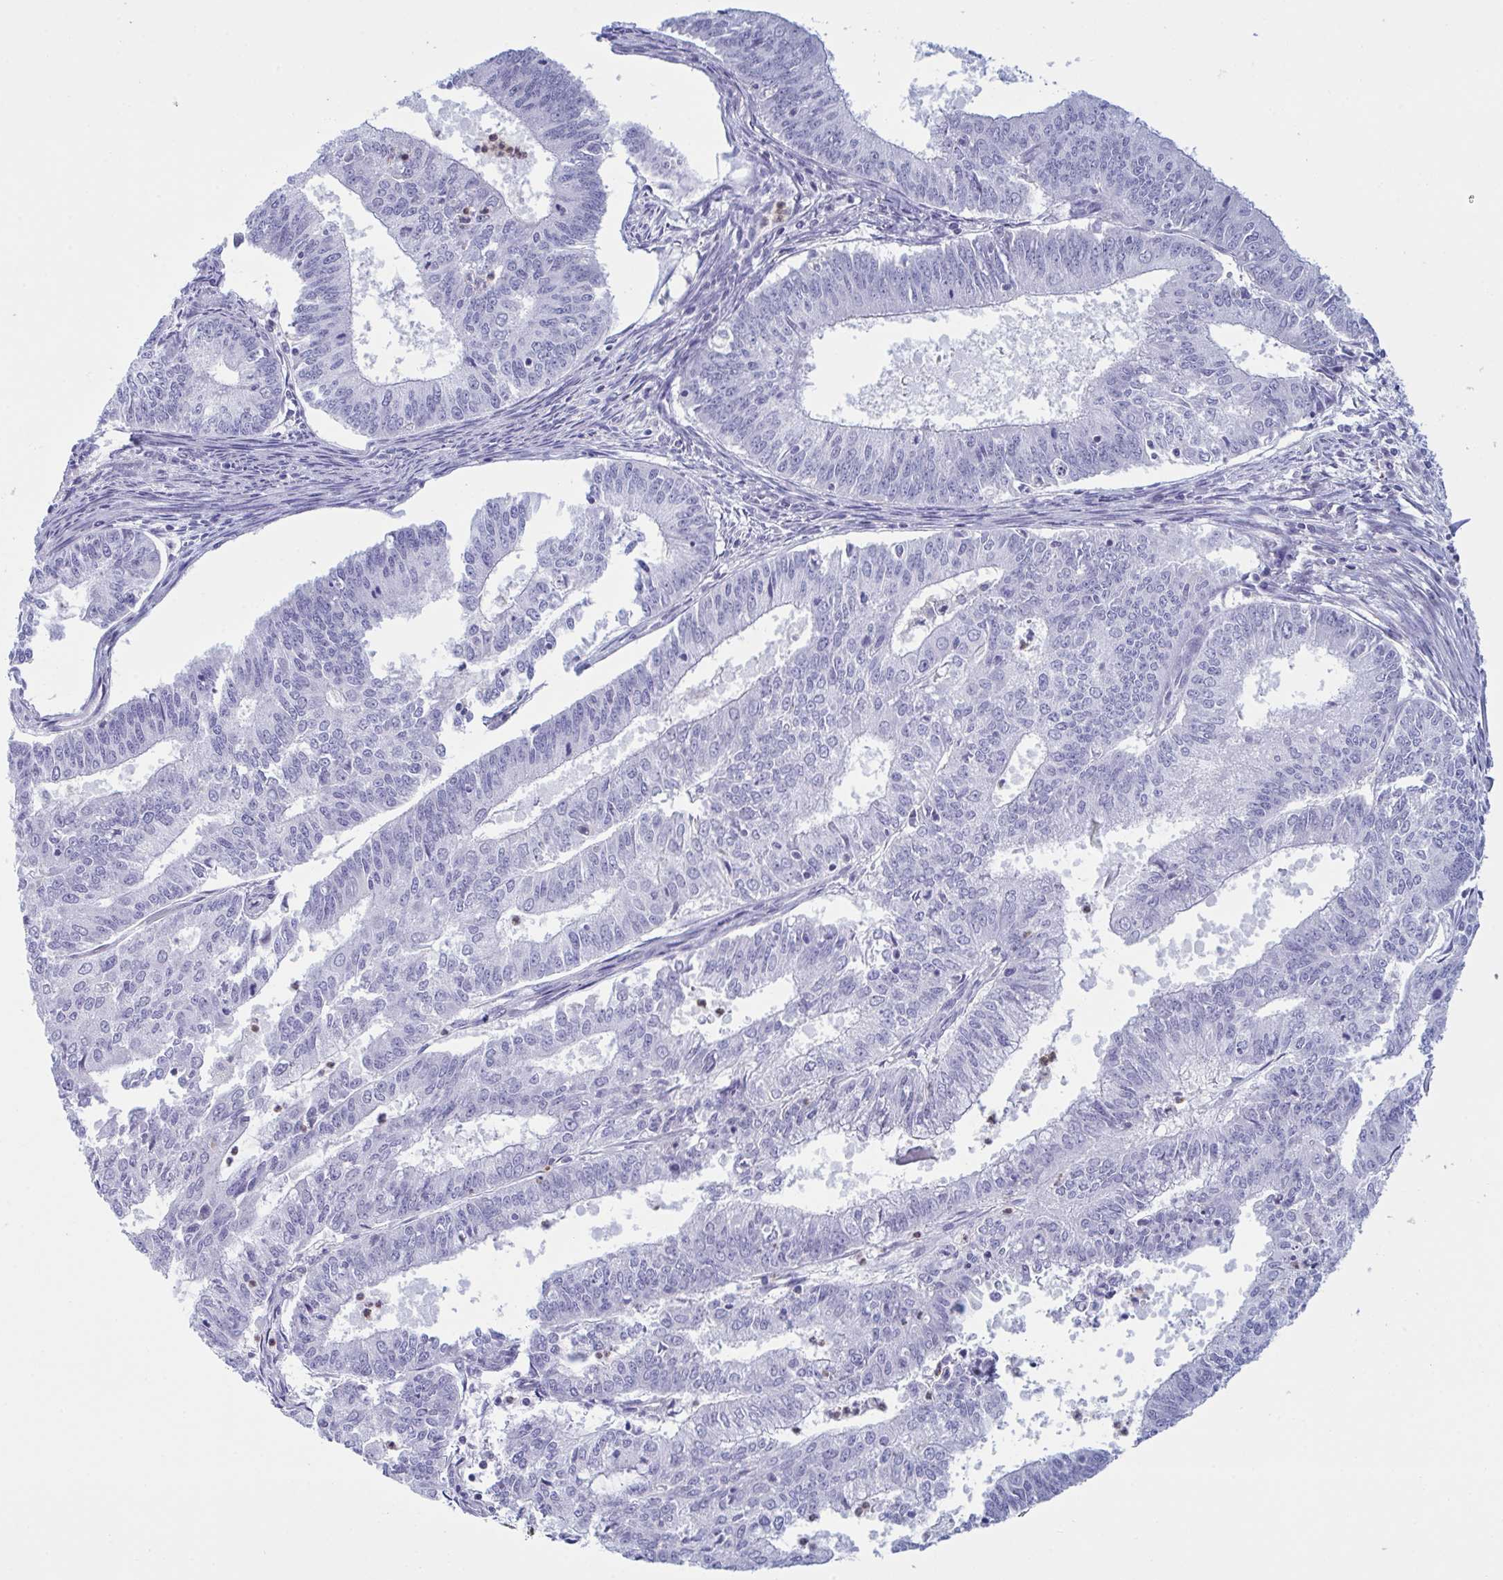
{"staining": {"intensity": "negative", "quantity": "none", "location": "none"}, "tissue": "endometrial cancer", "cell_type": "Tumor cells", "image_type": "cancer", "snomed": [{"axis": "morphology", "description": "Adenocarcinoma, NOS"}, {"axis": "topography", "description": "Endometrium"}], "caption": "High magnification brightfield microscopy of endometrial cancer (adenocarcinoma) stained with DAB (brown) and counterstained with hematoxylin (blue): tumor cells show no significant staining.", "gene": "MYO1F", "patient": {"sex": "female", "age": 61}}